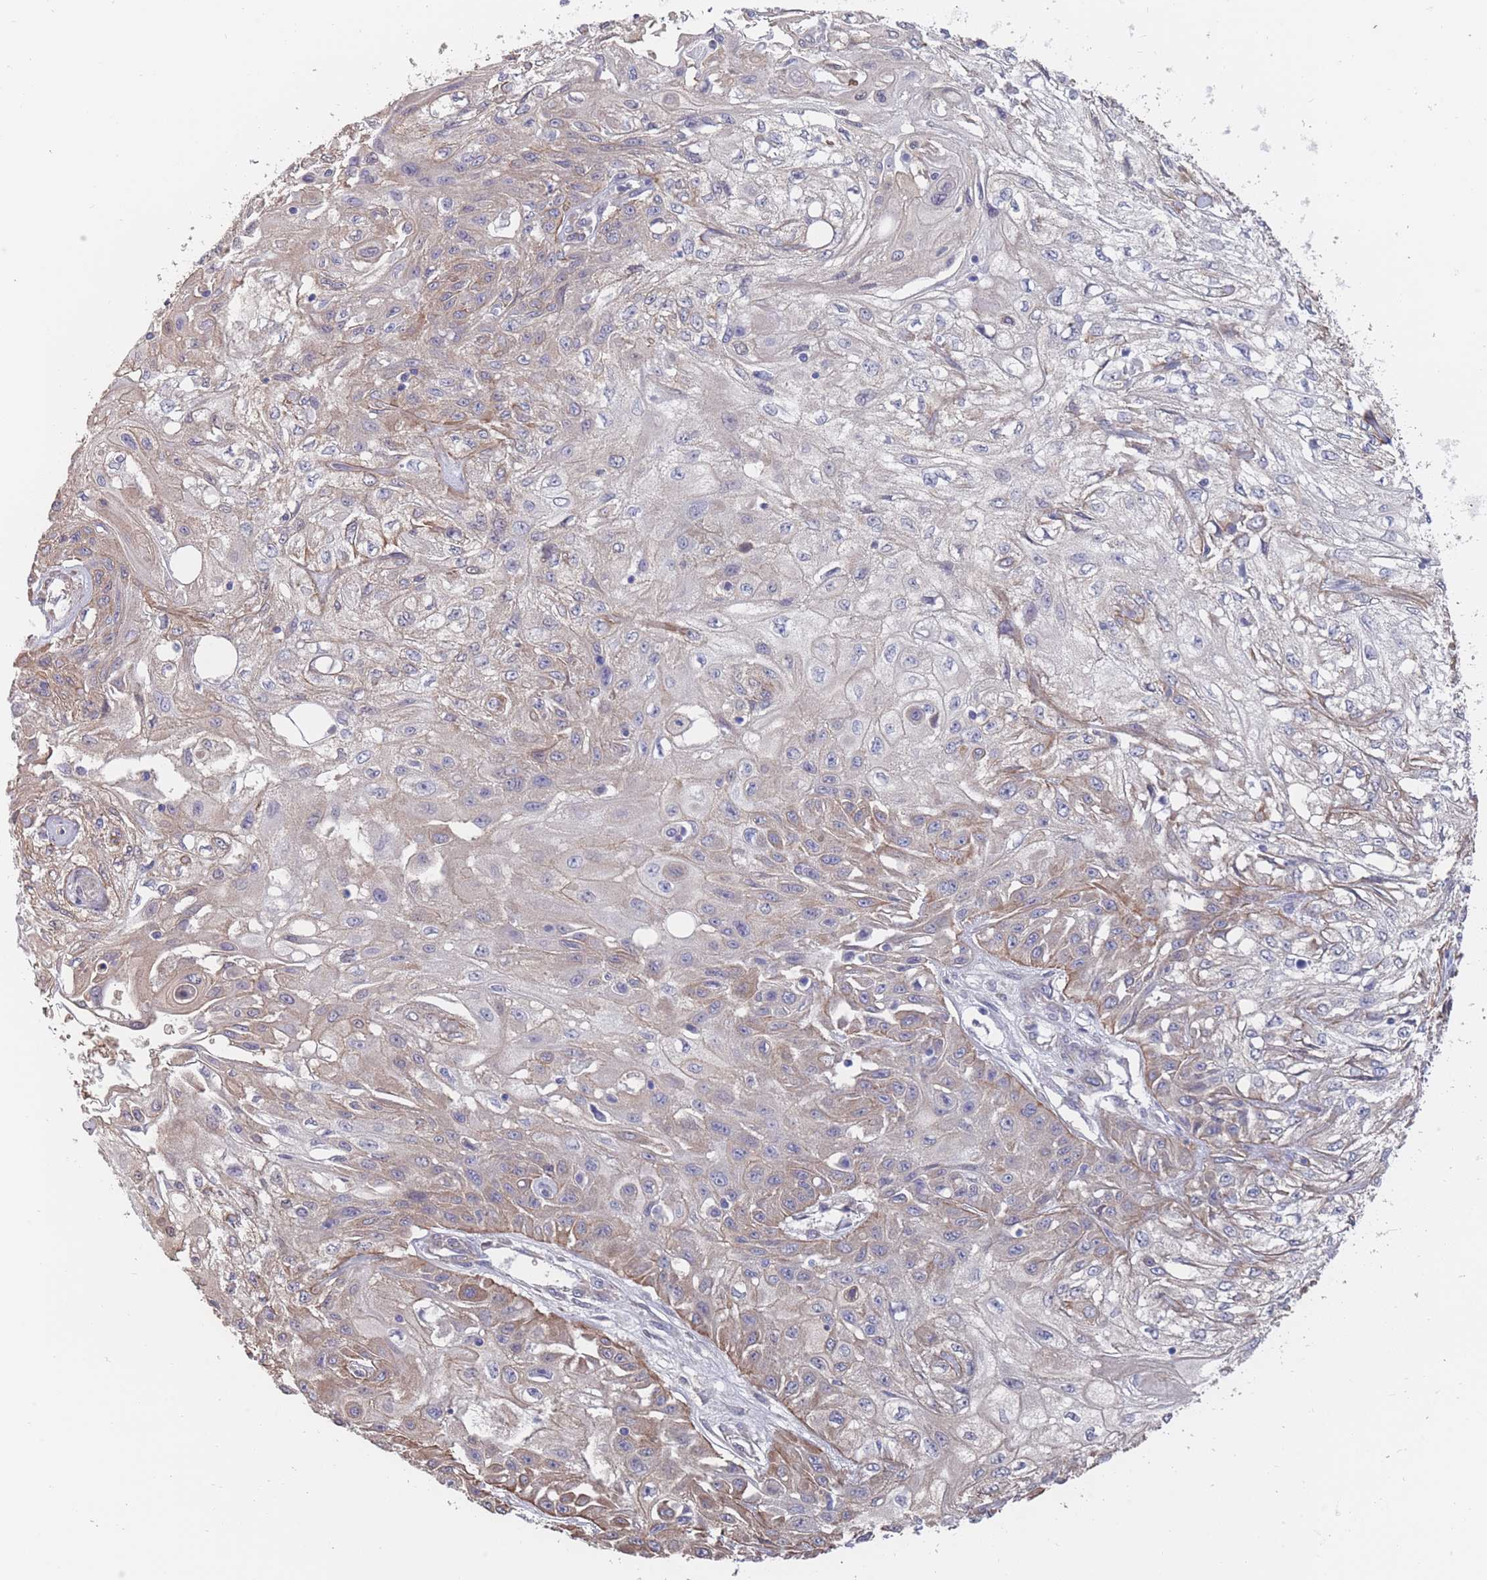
{"staining": {"intensity": "weak", "quantity": "25%-75%", "location": "cytoplasmic/membranous"}, "tissue": "skin cancer", "cell_type": "Tumor cells", "image_type": "cancer", "snomed": [{"axis": "morphology", "description": "Squamous cell carcinoma, NOS"}, {"axis": "morphology", "description": "Squamous cell carcinoma, metastatic, NOS"}, {"axis": "topography", "description": "Skin"}, {"axis": "topography", "description": "Lymph node"}], "caption": "This is an image of immunohistochemistry (IHC) staining of skin cancer (metastatic squamous cell carcinoma), which shows weak expression in the cytoplasmic/membranous of tumor cells.", "gene": "SLC1A6", "patient": {"sex": "male", "age": 75}}